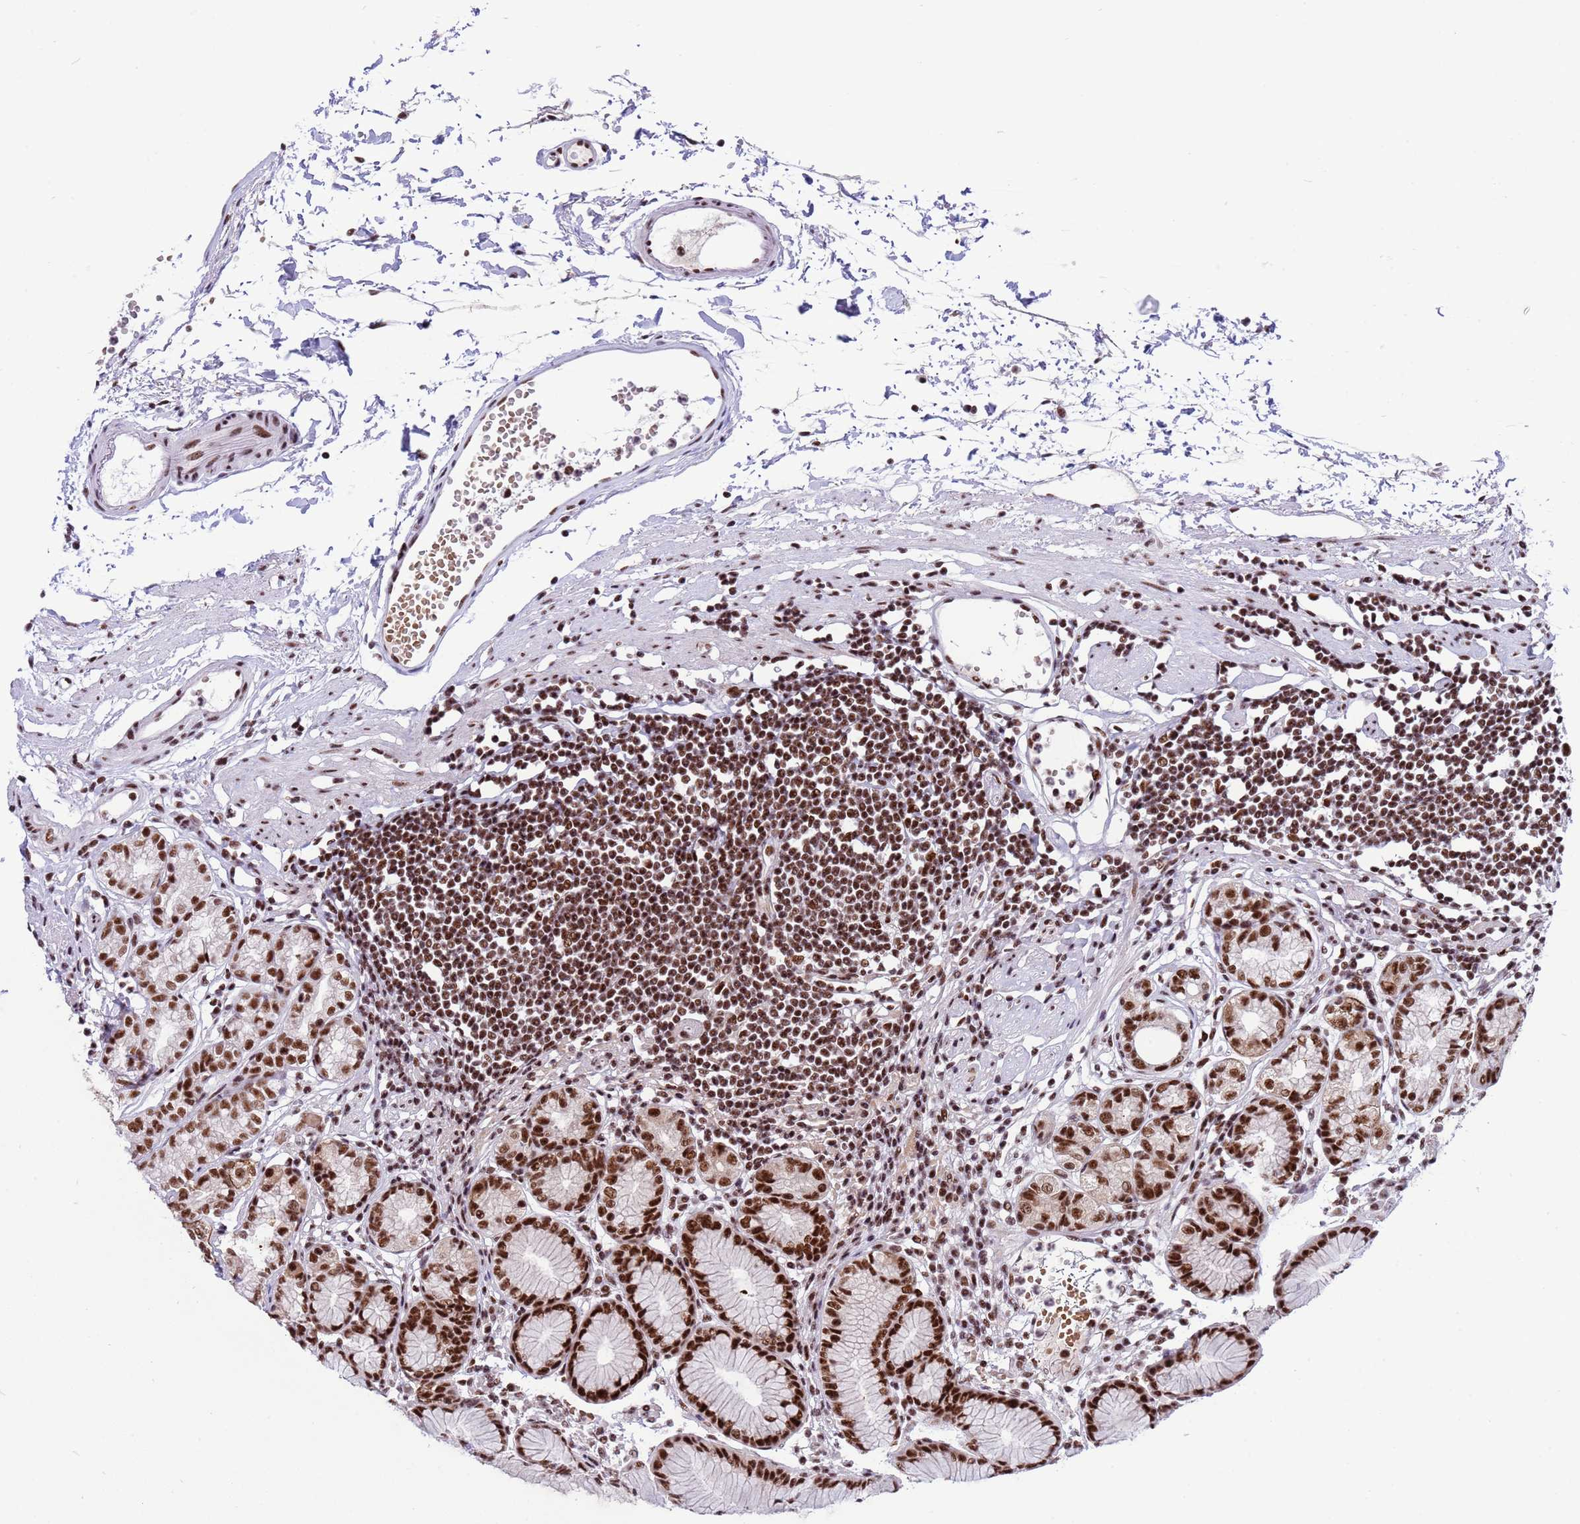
{"staining": {"intensity": "strong", "quantity": ">75%", "location": "nuclear"}, "tissue": "stomach", "cell_type": "Glandular cells", "image_type": "normal", "snomed": [{"axis": "morphology", "description": "Normal tissue, NOS"}, {"axis": "topography", "description": "Stomach"}], "caption": "Unremarkable stomach demonstrates strong nuclear staining in approximately >75% of glandular cells.", "gene": "THOC2", "patient": {"sex": "female", "age": 57}}